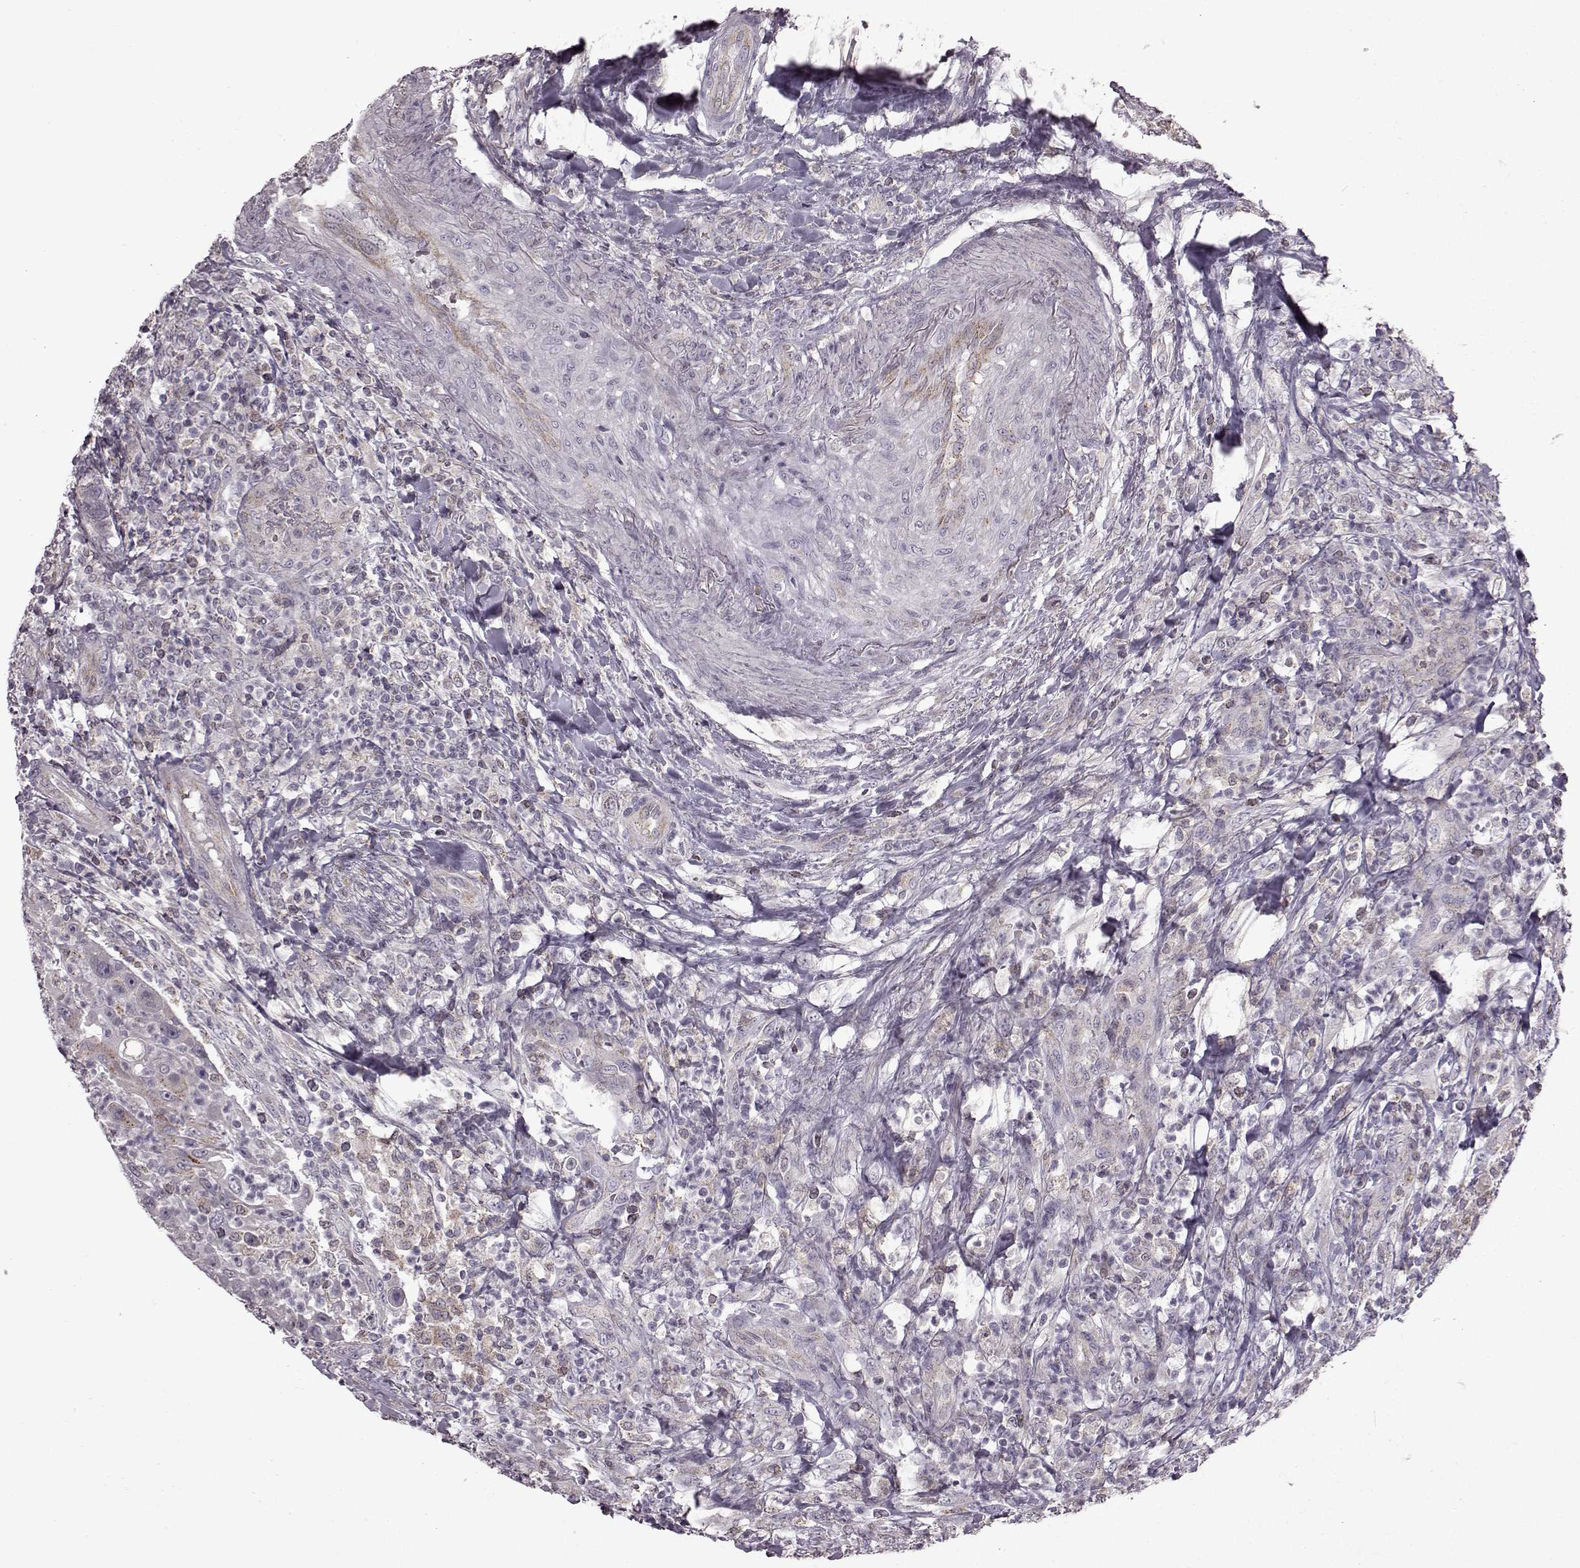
{"staining": {"intensity": "weak", "quantity": "<25%", "location": "cytoplasmic/membranous"}, "tissue": "head and neck cancer", "cell_type": "Tumor cells", "image_type": "cancer", "snomed": [{"axis": "morphology", "description": "Squamous cell carcinoma, NOS"}, {"axis": "topography", "description": "Head-Neck"}], "caption": "Head and neck cancer was stained to show a protein in brown. There is no significant expression in tumor cells.", "gene": "B3GNT6", "patient": {"sex": "male", "age": 69}}